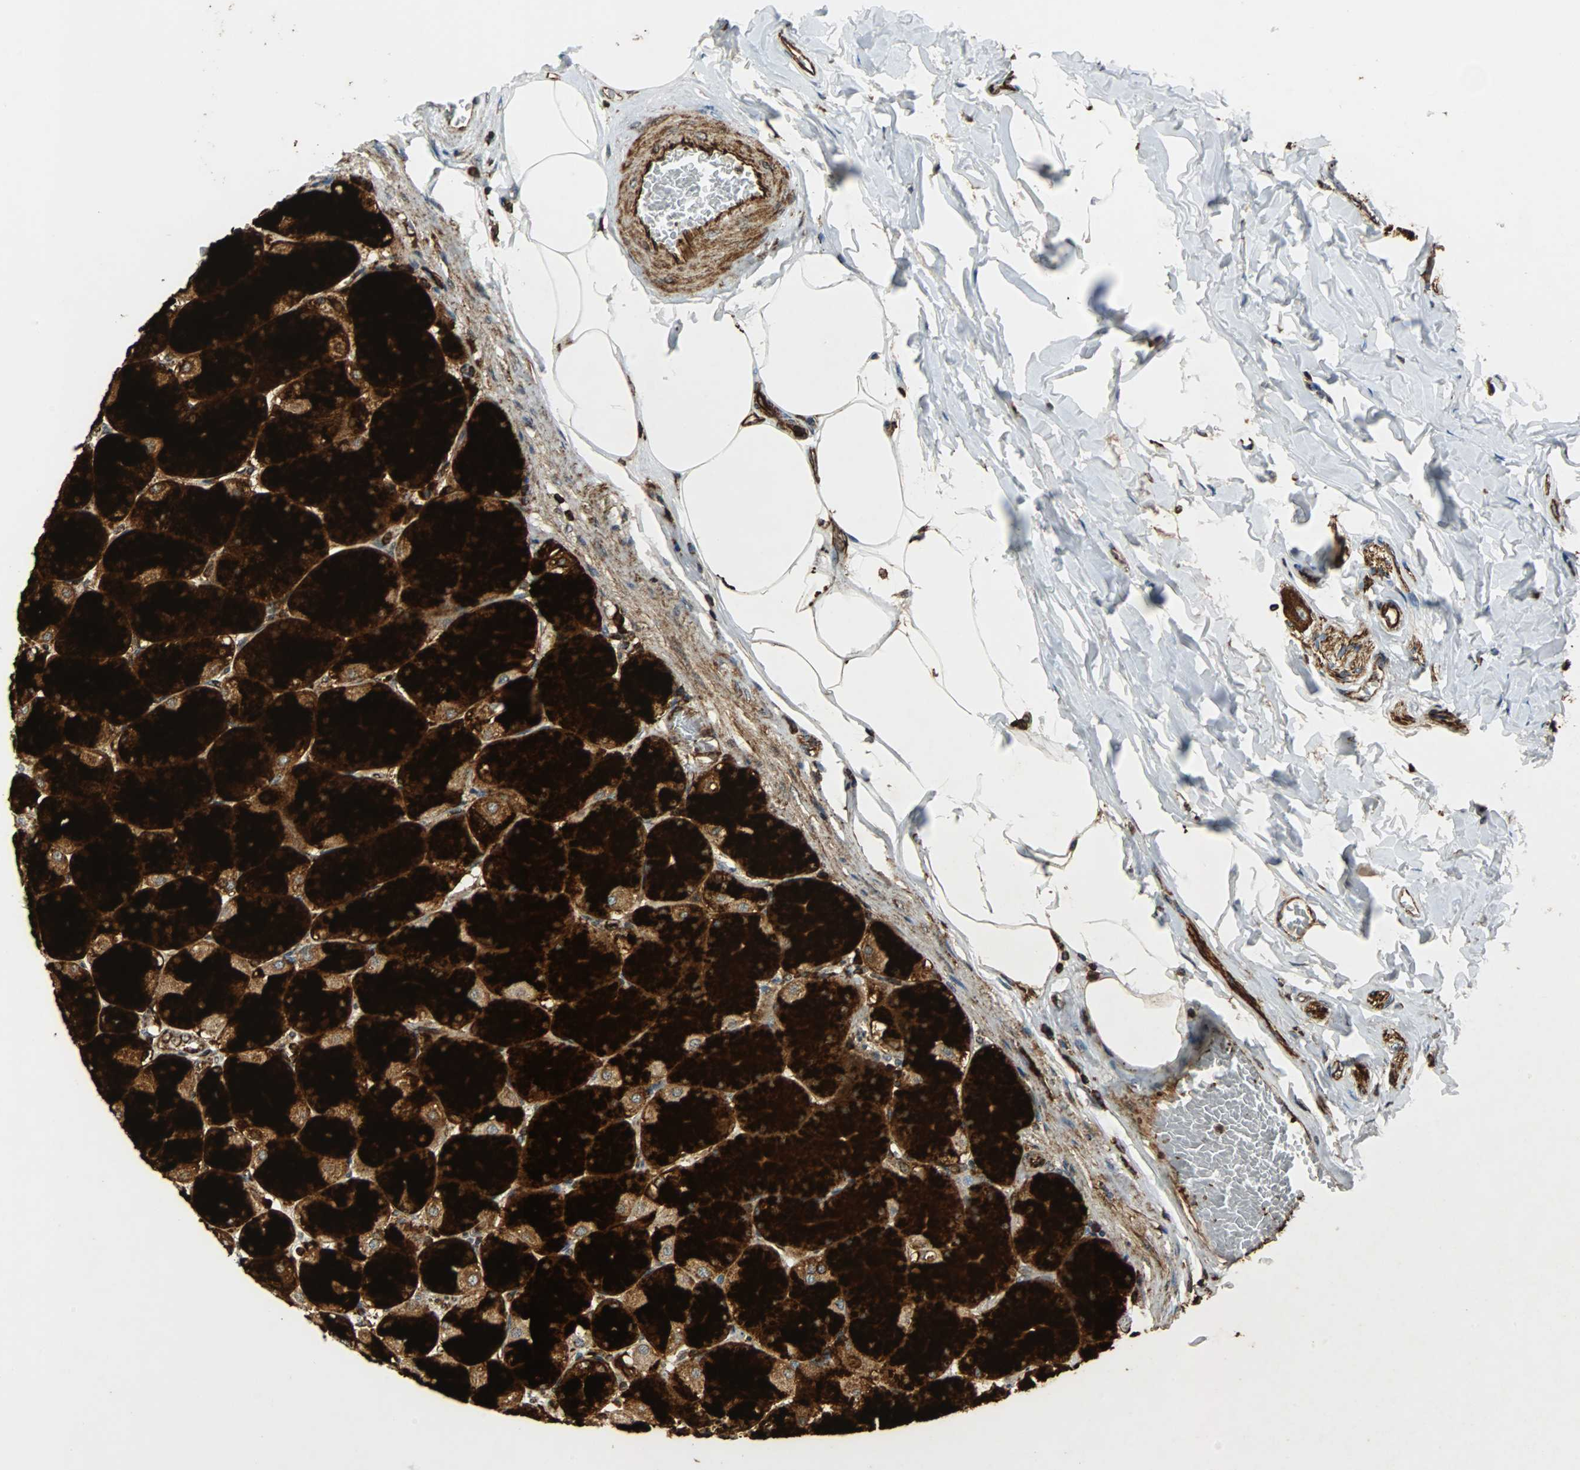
{"staining": {"intensity": "strong", "quantity": ">75%", "location": "cytoplasmic/membranous"}, "tissue": "stomach", "cell_type": "Glandular cells", "image_type": "normal", "snomed": [{"axis": "morphology", "description": "Normal tissue, NOS"}, {"axis": "topography", "description": "Stomach, upper"}], "caption": "The immunohistochemical stain shows strong cytoplasmic/membranous staining in glandular cells of benign stomach. (IHC, brightfield microscopy, high magnification).", "gene": "TUBA4A", "patient": {"sex": "female", "age": 56}}